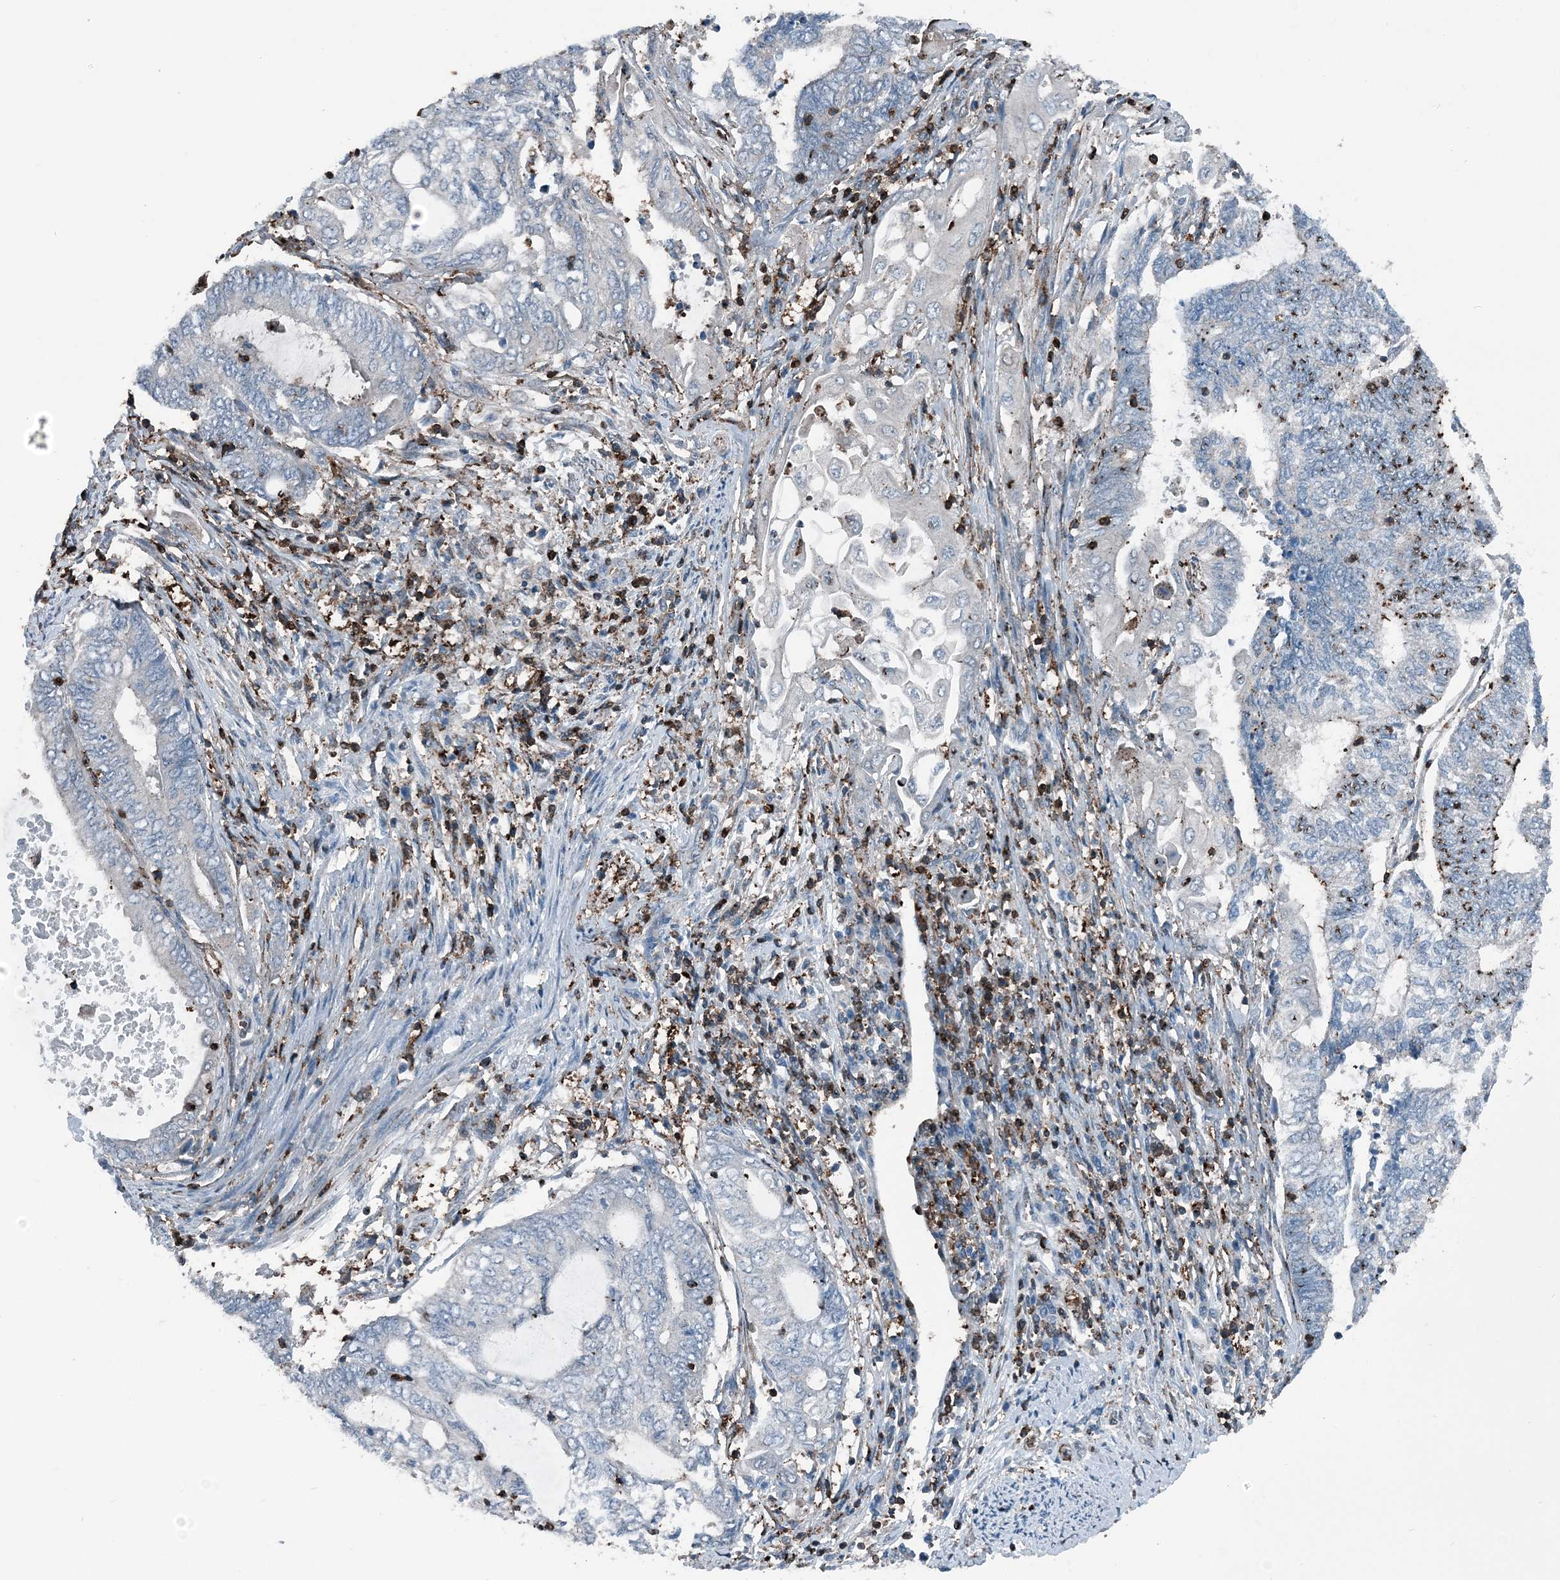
{"staining": {"intensity": "negative", "quantity": "none", "location": "none"}, "tissue": "endometrial cancer", "cell_type": "Tumor cells", "image_type": "cancer", "snomed": [{"axis": "morphology", "description": "Adenocarcinoma, NOS"}, {"axis": "topography", "description": "Uterus"}, {"axis": "topography", "description": "Endometrium"}], "caption": "Endometrial cancer was stained to show a protein in brown. There is no significant staining in tumor cells.", "gene": "CFL1", "patient": {"sex": "female", "age": 70}}